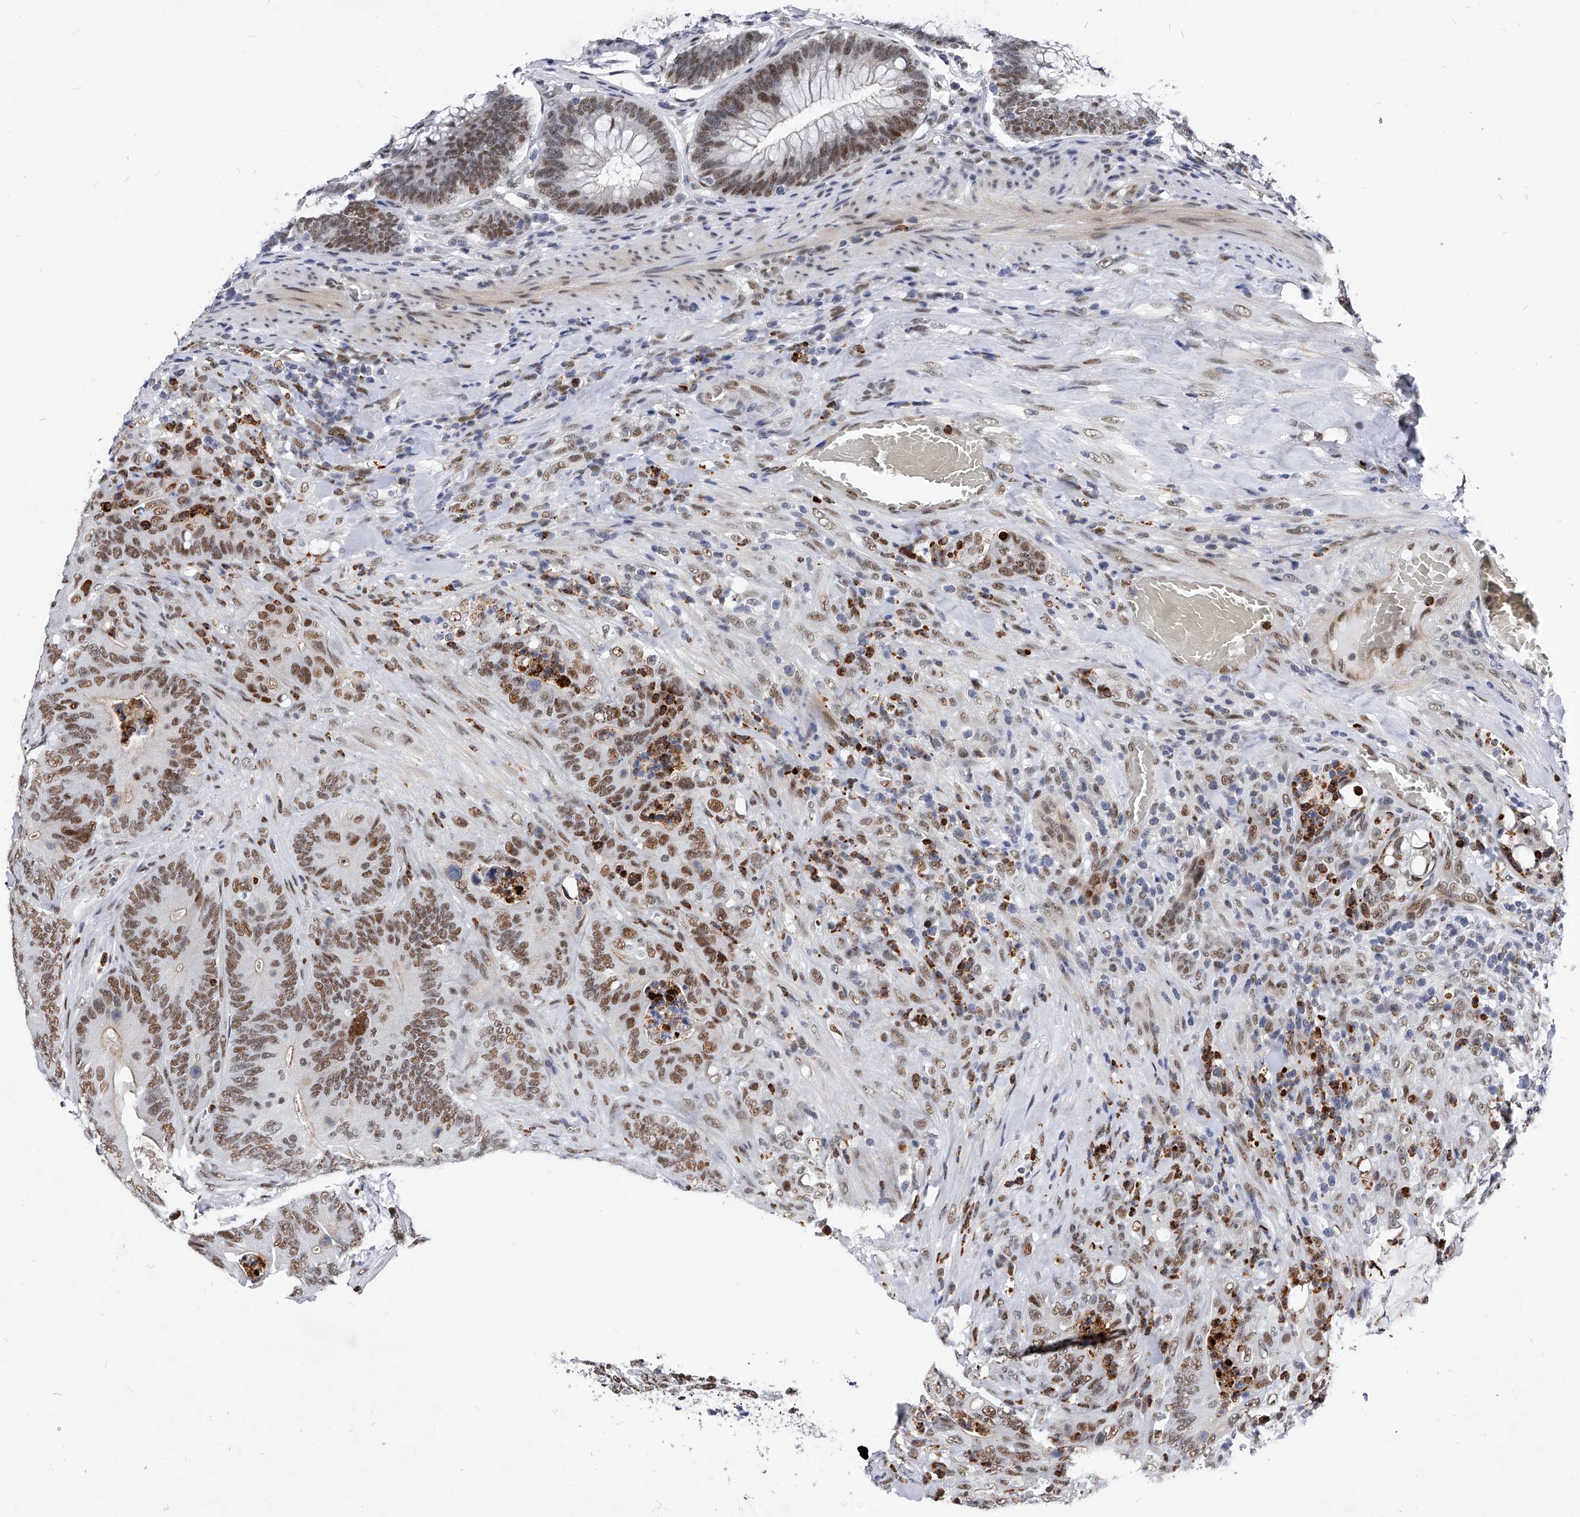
{"staining": {"intensity": "strong", "quantity": ">75%", "location": "nuclear"}, "tissue": "colorectal cancer", "cell_type": "Tumor cells", "image_type": "cancer", "snomed": [{"axis": "morphology", "description": "Normal tissue, NOS"}, {"axis": "topography", "description": "Colon"}], "caption": "The immunohistochemical stain shows strong nuclear expression in tumor cells of colorectal cancer tissue.", "gene": "TESK2", "patient": {"sex": "female", "age": 82}}